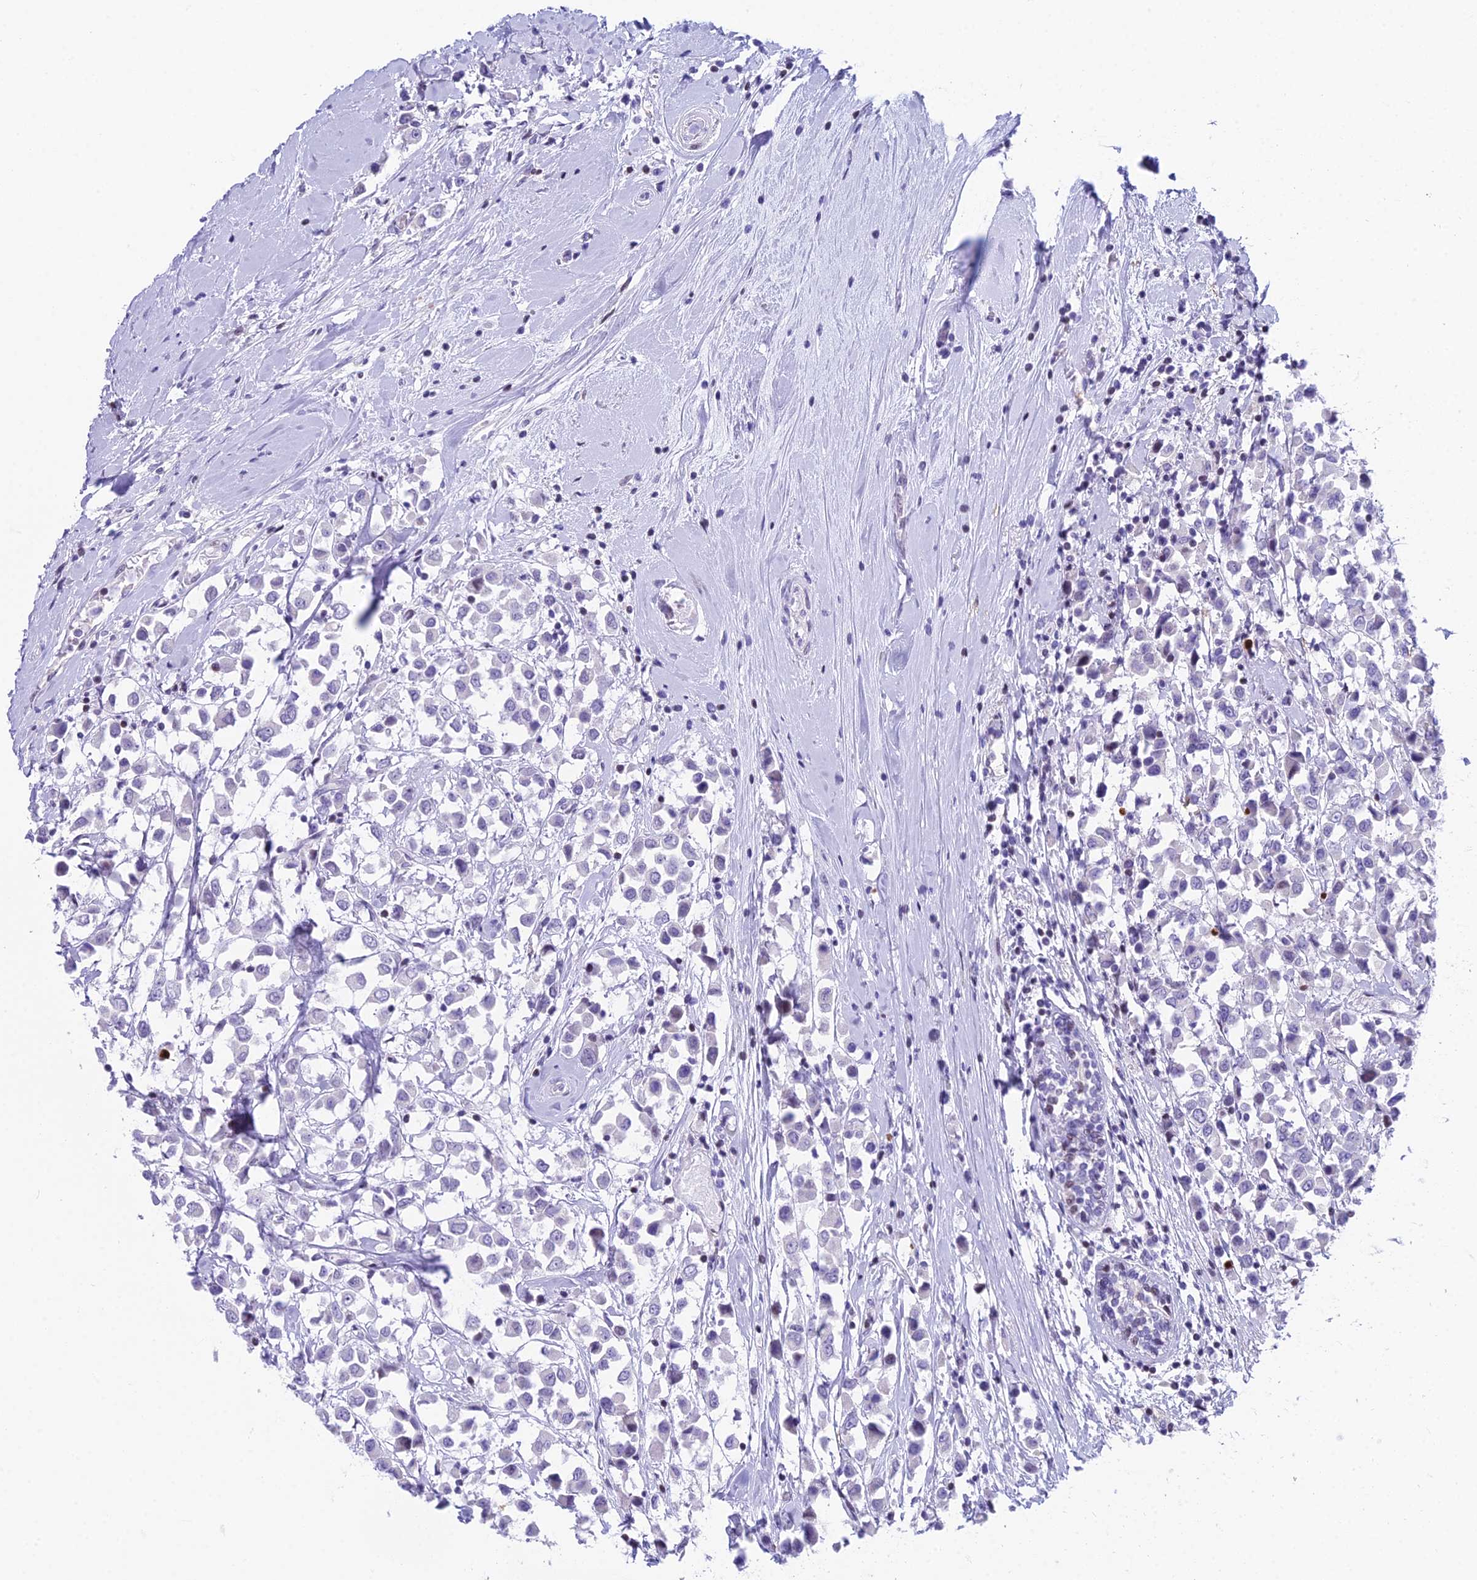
{"staining": {"intensity": "negative", "quantity": "none", "location": "none"}, "tissue": "breast cancer", "cell_type": "Tumor cells", "image_type": "cancer", "snomed": [{"axis": "morphology", "description": "Duct carcinoma"}, {"axis": "topography", "description": "Breast"}], "caption": "Immunohistochemical staining of breast cancer (intraductal carcinoma) demonstrates no significant expression in tumor cells. (DAB (3,3'-diaminobenzidine) immunohistochemistry, high magnification).", "gene": "CC2D2A", "patient": {"sex": "female", "age": 61}}